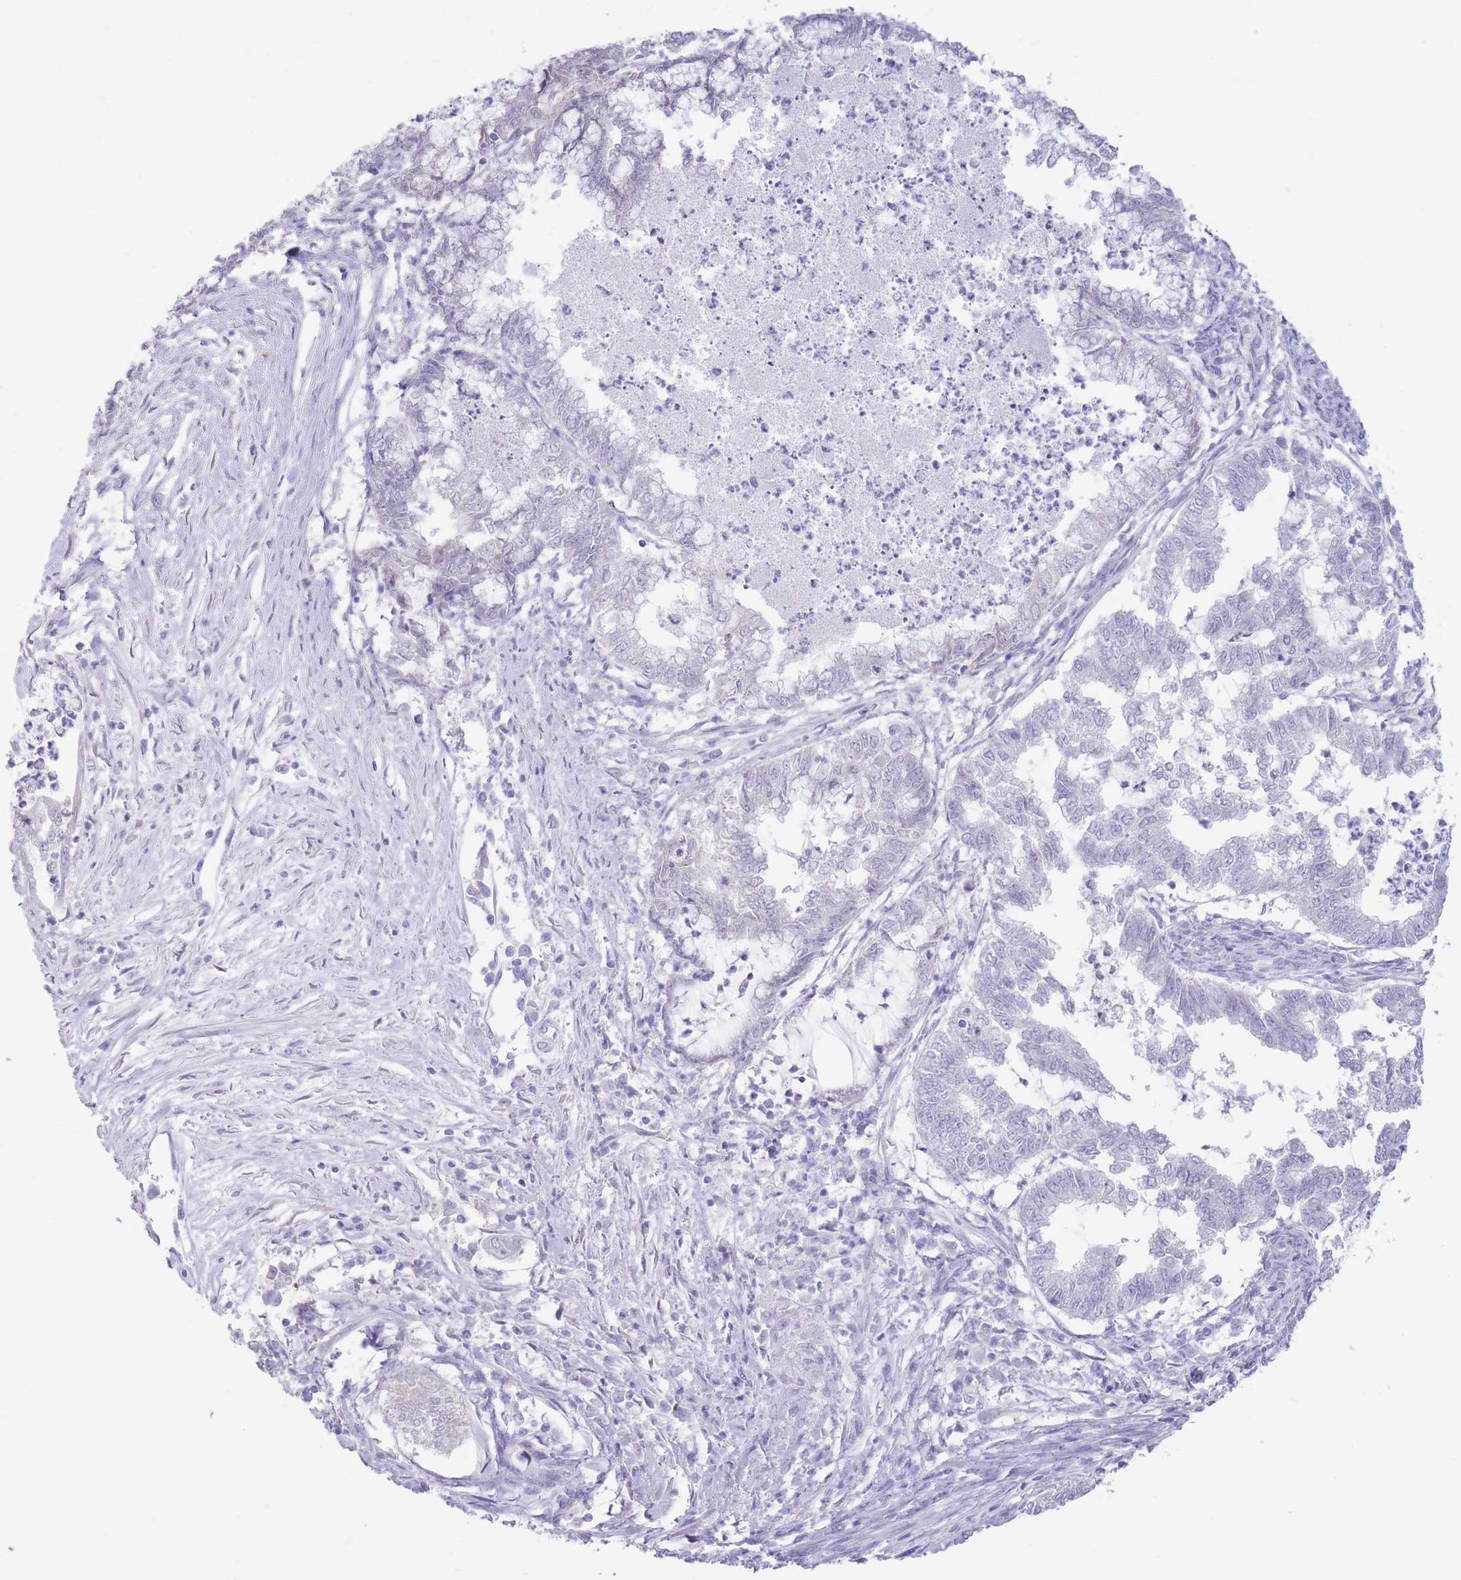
{"staining": {"intensity": "negative", "quantity": "none", "location": "none"}, "tissue": "endometrial cancer", "cell_type": "Tumor cells", "image_type": "cancer", "snomed": [{"axis": "morphology", "description": "Adenocarcinoma, NOS"}, {"axis": "topography", "description": "Endometrium"}], "caption": "Micrograph shows no protein expression in tumor cells of adenocarcinoma (endometrial) tissue. (DAB IHC visualized using brightfield microscopy, high magnification).", "gene": "FAH", "patient": {"sex": "female", "age": 79}}